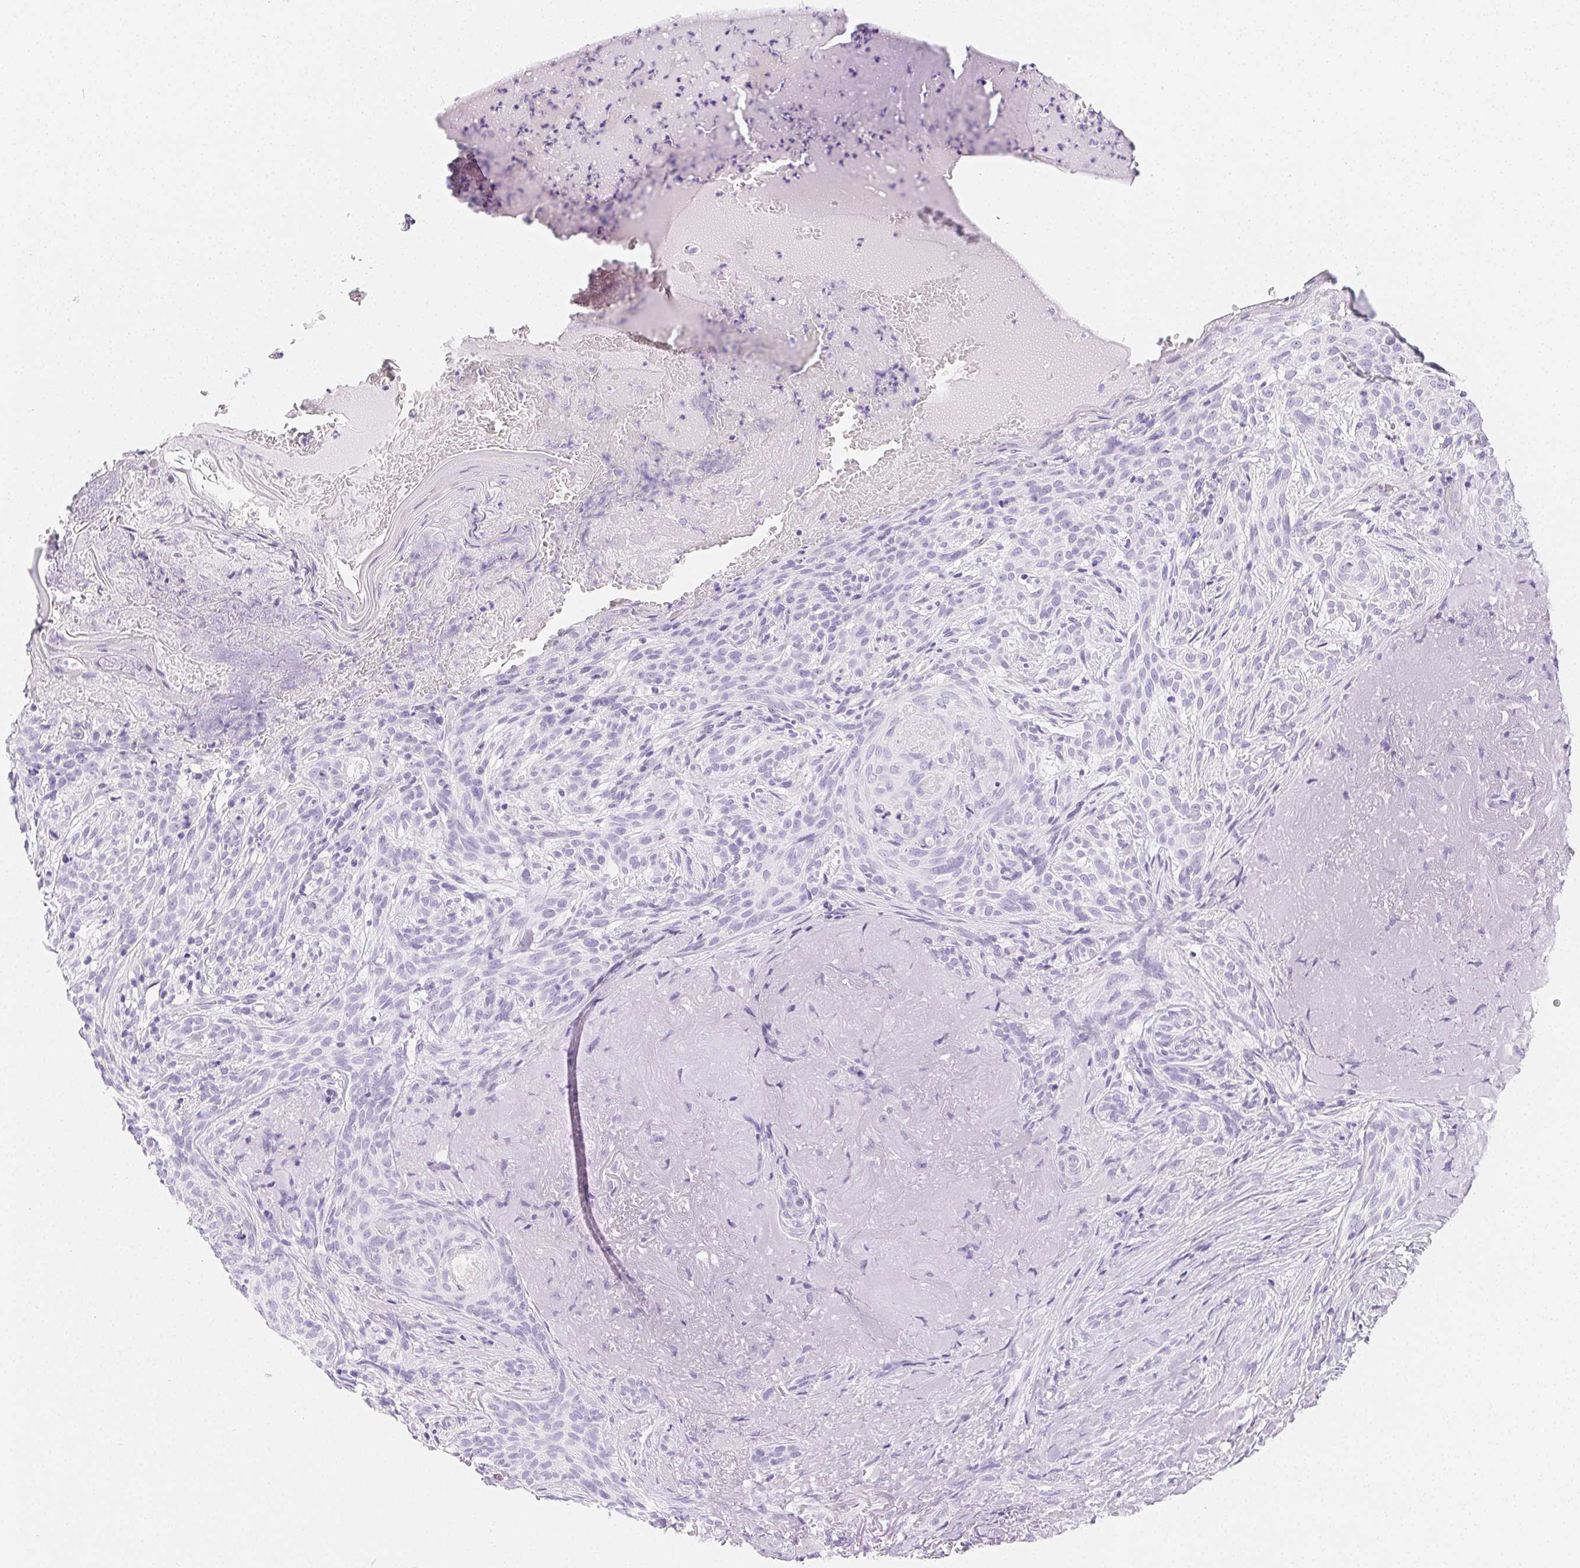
{"staining": {"intensity": "negative", "quantity": "none", "location": "none"}, "tissue": "skin cancer", "cell_type": "Tumor cells", "image_type": "cancer", "snomed": [{"axis": "morphology", "description": "Basal cell carcinoma"}, {"axis": "topography", "description": "Skin"}], "caption": "Basal cell carcinoma (skin) was stained to show a protein in brown. There is no significant positivity in tumor cells.", "gene": "HRC", "patient": {"sex": "male", "age": 84}}